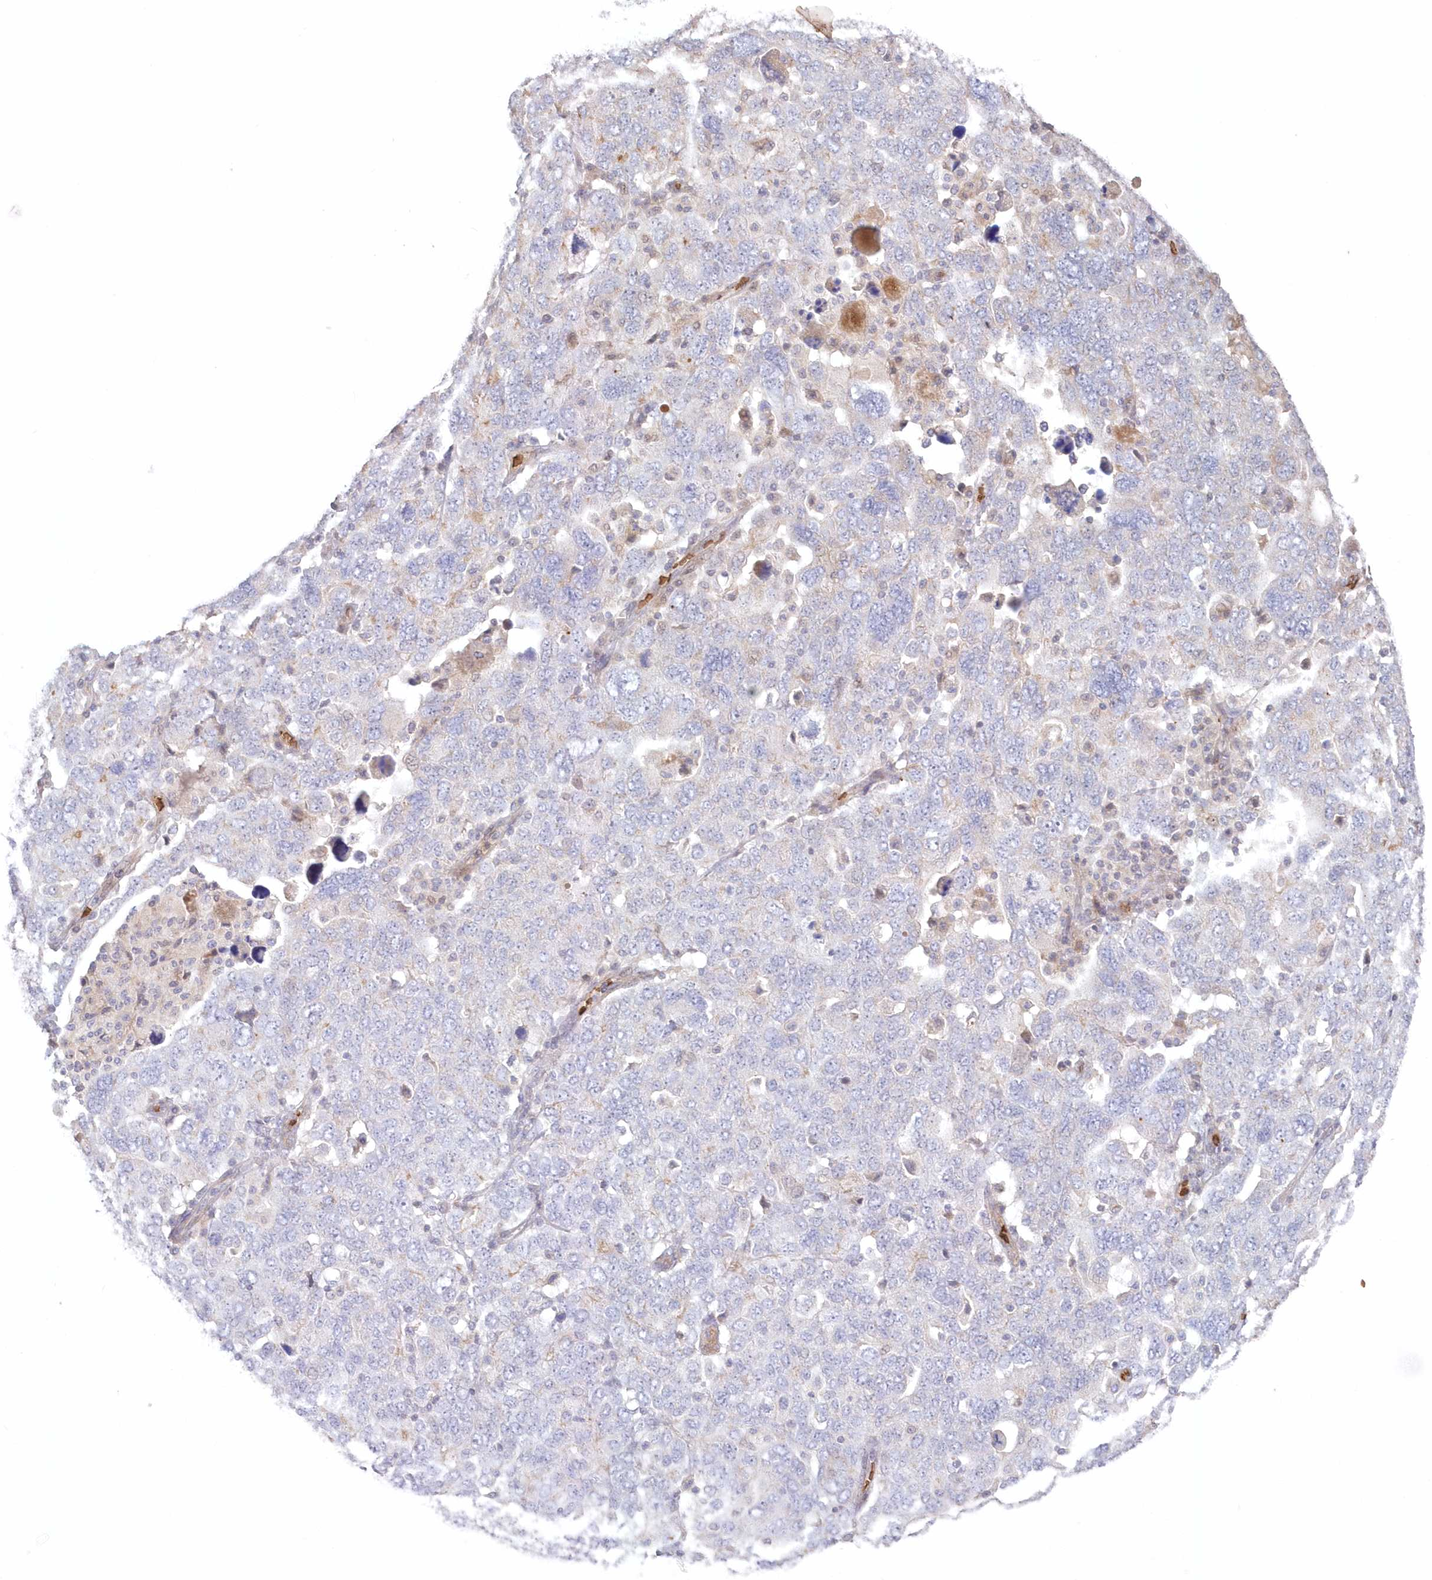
{"staining": {"intensity": "negative", "quantity": "none", "location": "none"}, "tissue": "ovarian cancer", "cell_type": "Tumor cells", "image_type": "cancer", "snomed": [{"axis": "morphology", "description": "Carcinoma, endometroid"}, {"axis": "topography", "description": "Ovary"}], "caption": "IHC image of neoplastic tissue: endometroid carcinoma (ovarian) stained with DAB (3,3'-diaminobenzidine) displays no significant protein expression in tumor cells.", "gene": "SERINC1", "patient": {"sex": "female", "age": 62}}